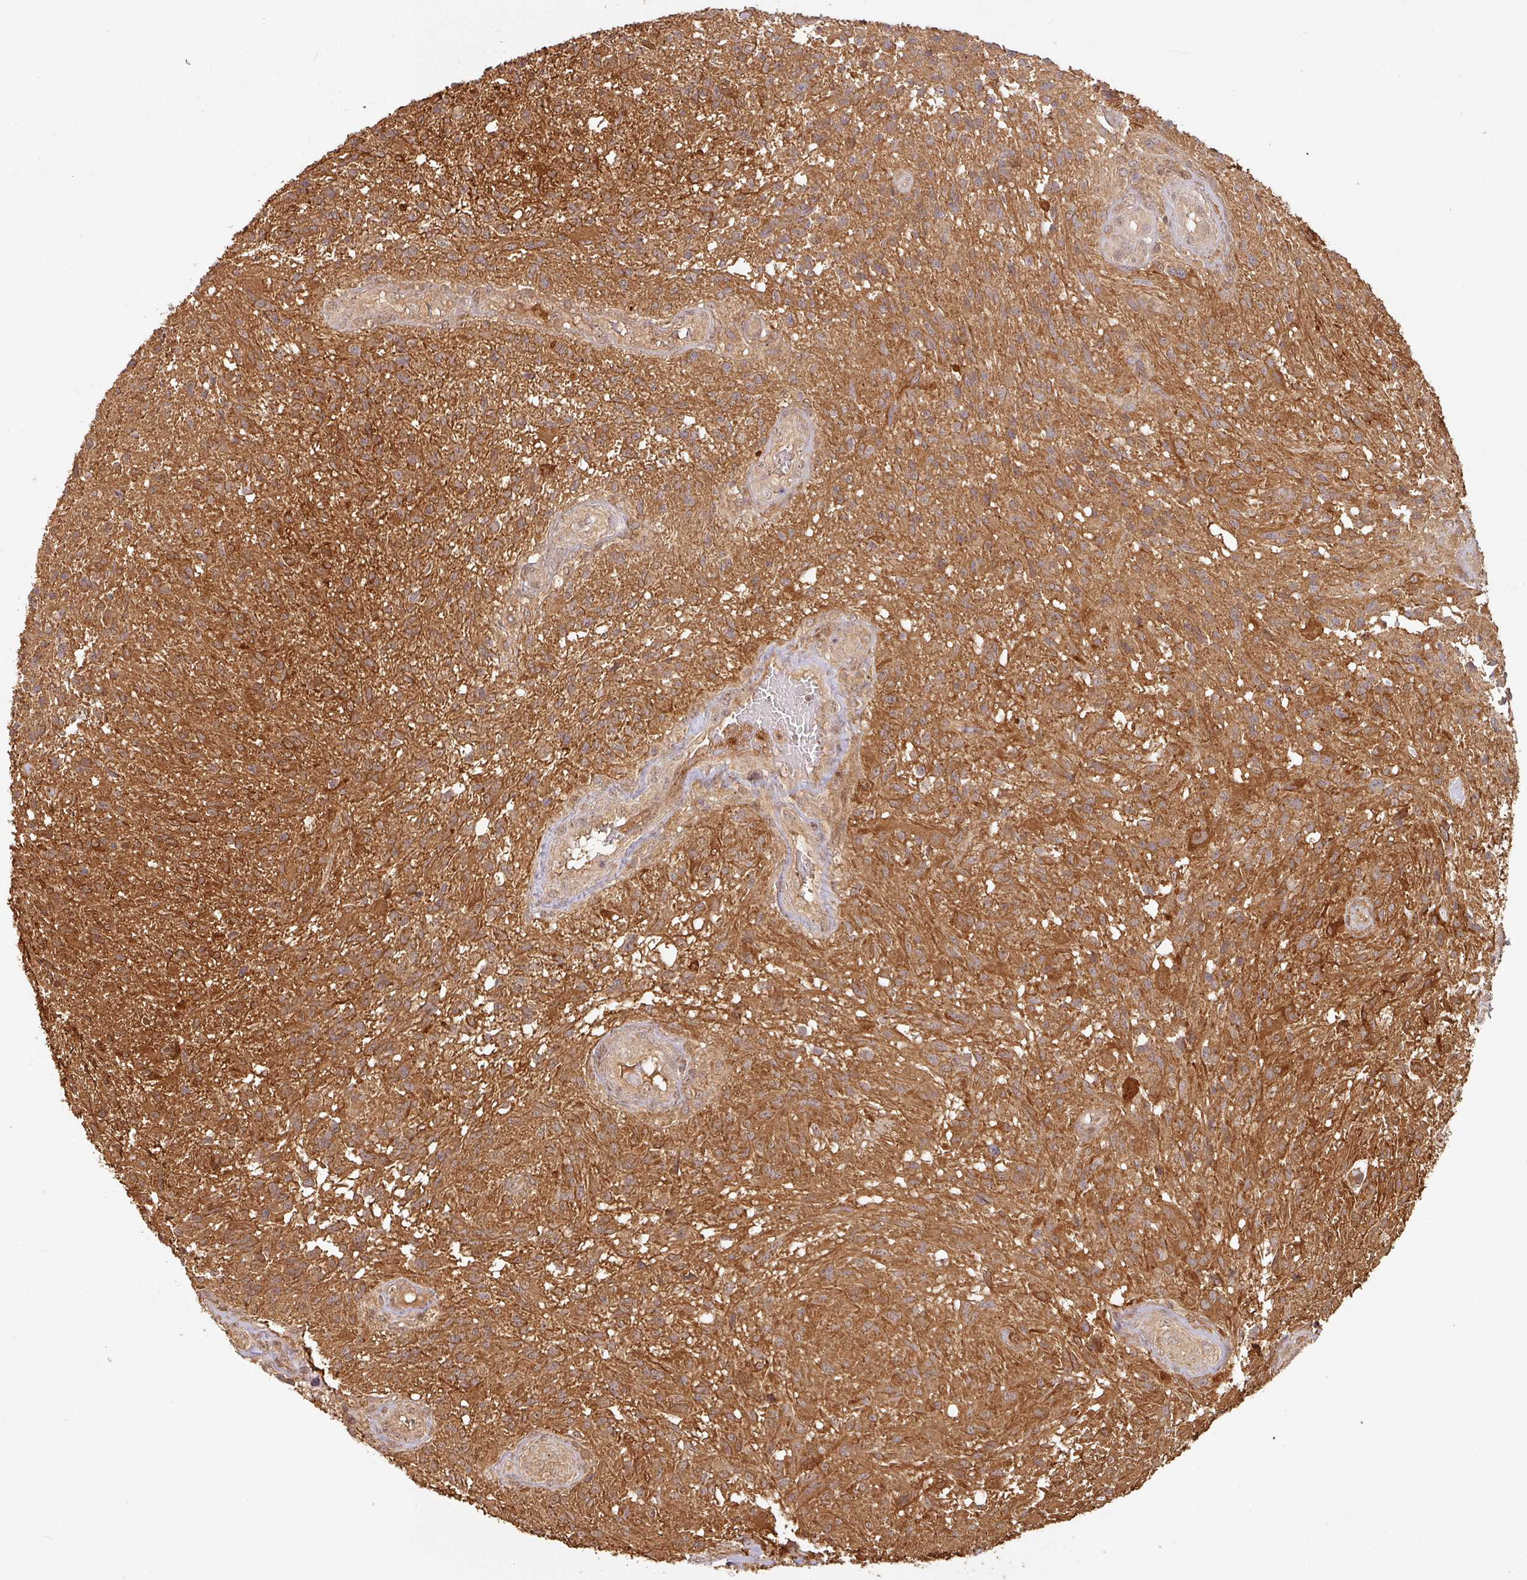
{"staining": {"intensity": "strong", "quantity": ">75%", "location": "cytoplasmic/membranous"}, "tissue": "glioma", "cell_type": "Tumor cells", "image_type": "cancer", "snomed": [{"axis": "morphology", "description": "Glioma, malignant, High grade"}, {"axis": "topography", "description": "Brain"}], "caption": "Immunohistochemical staining of human glioma displays high levels of strong cytoplasmic/membranous positivity in approximately >75% of tumor cells. (brown staining indicates protein expression, while blue staining denotes nuclei).", "gene": "ZNF322", "patient": {"sex": "male", "age": 56}}